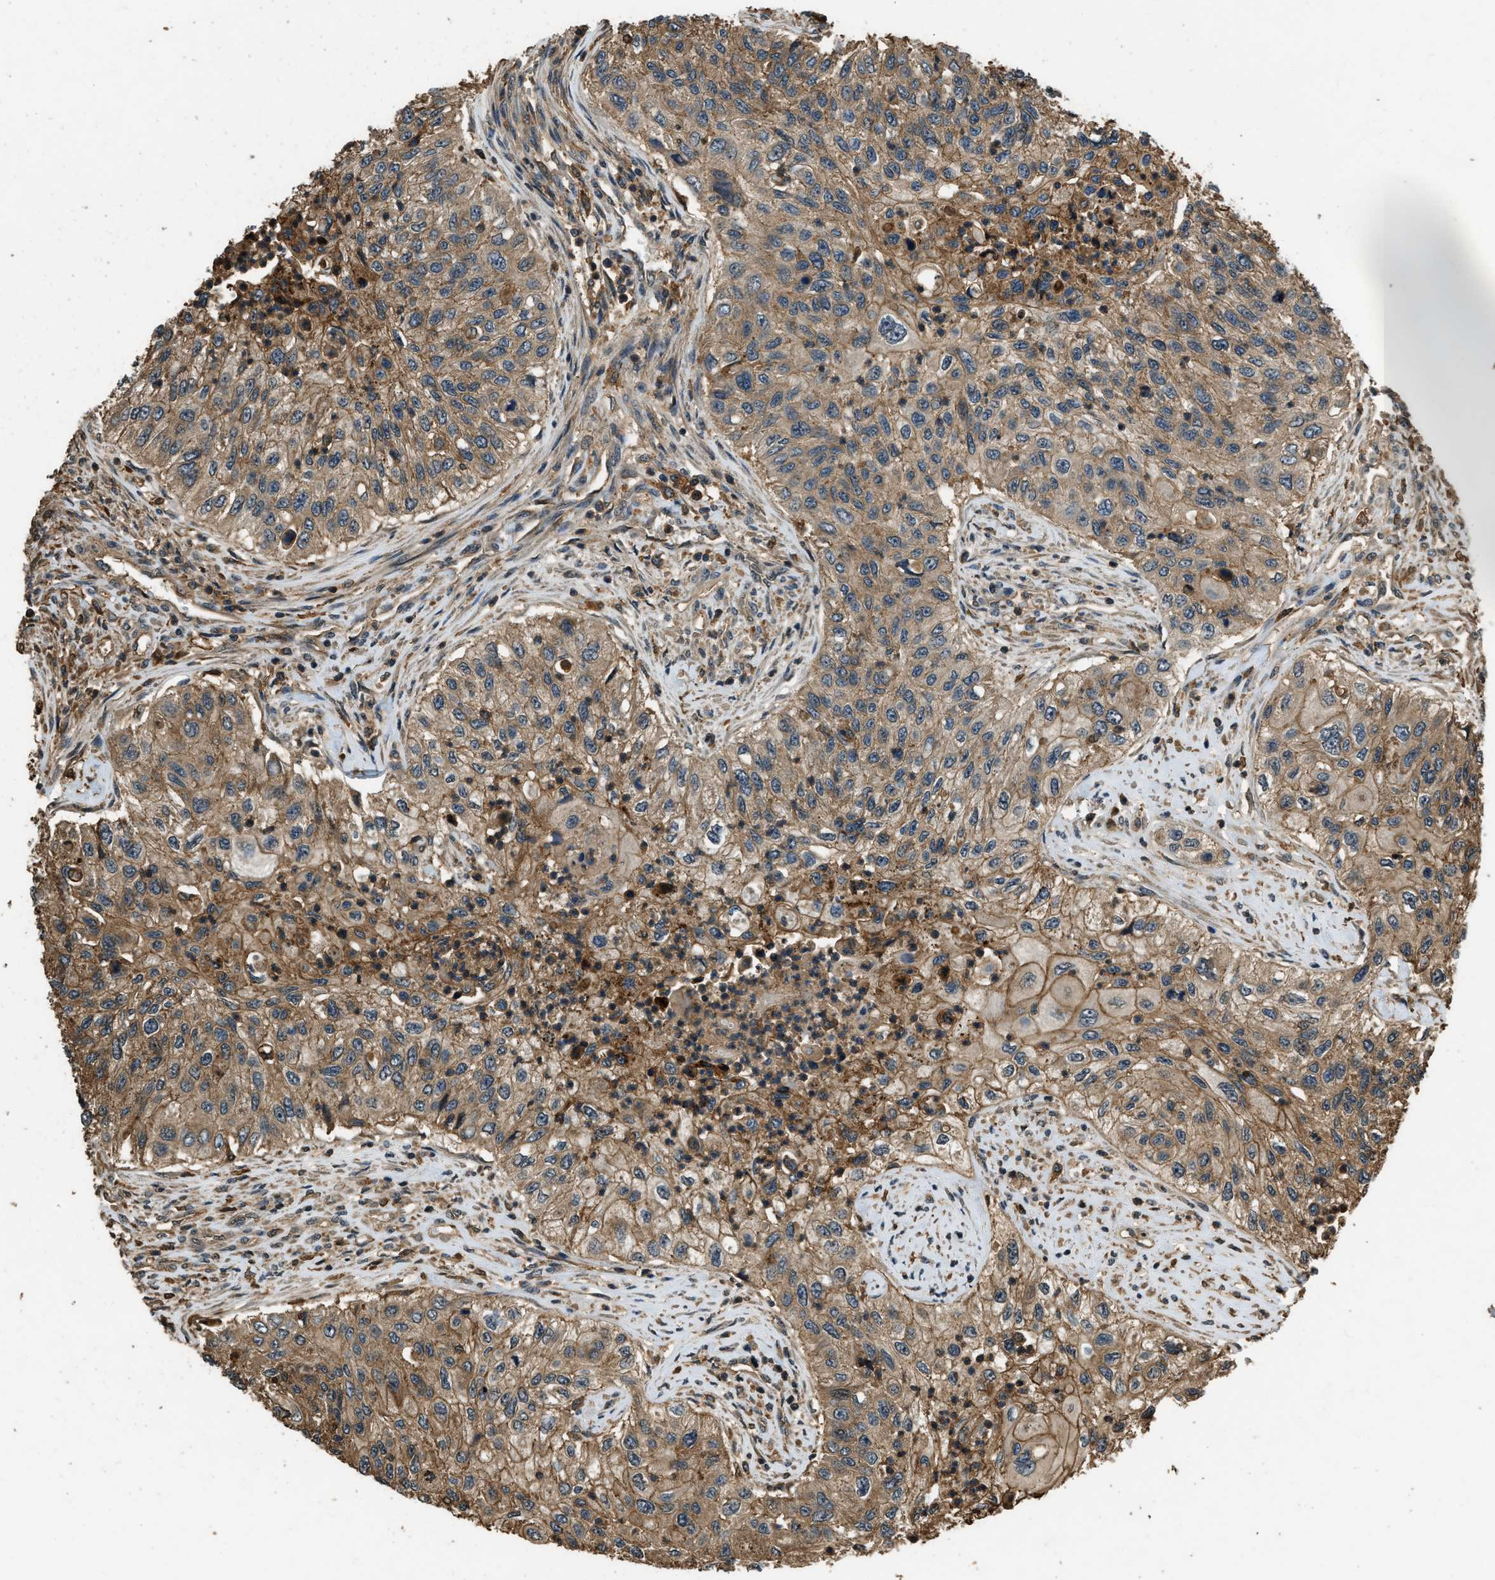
{"staining": {"intensity": "moderate", "quantity": ">75%", "location": "cytoplasmic/membranous"}, "tissue": "urothelial cancer", "cell_type": "Tumor cells", "image_type": "cancer", "snomed": [{"axis": "morphology", "description": "Urothelial carcinoma, High grade"}, {"axis": "topography", "description": "Urinary bladder"}], "caption": "Urothelial cancer was stained to show a protein in brown. There is medium levels of moderate cytoplasmic/membranous expression in about >75% of tumor cells.", "gene": "RAP2A", "patient": {"sex": "female", "age": 60}}